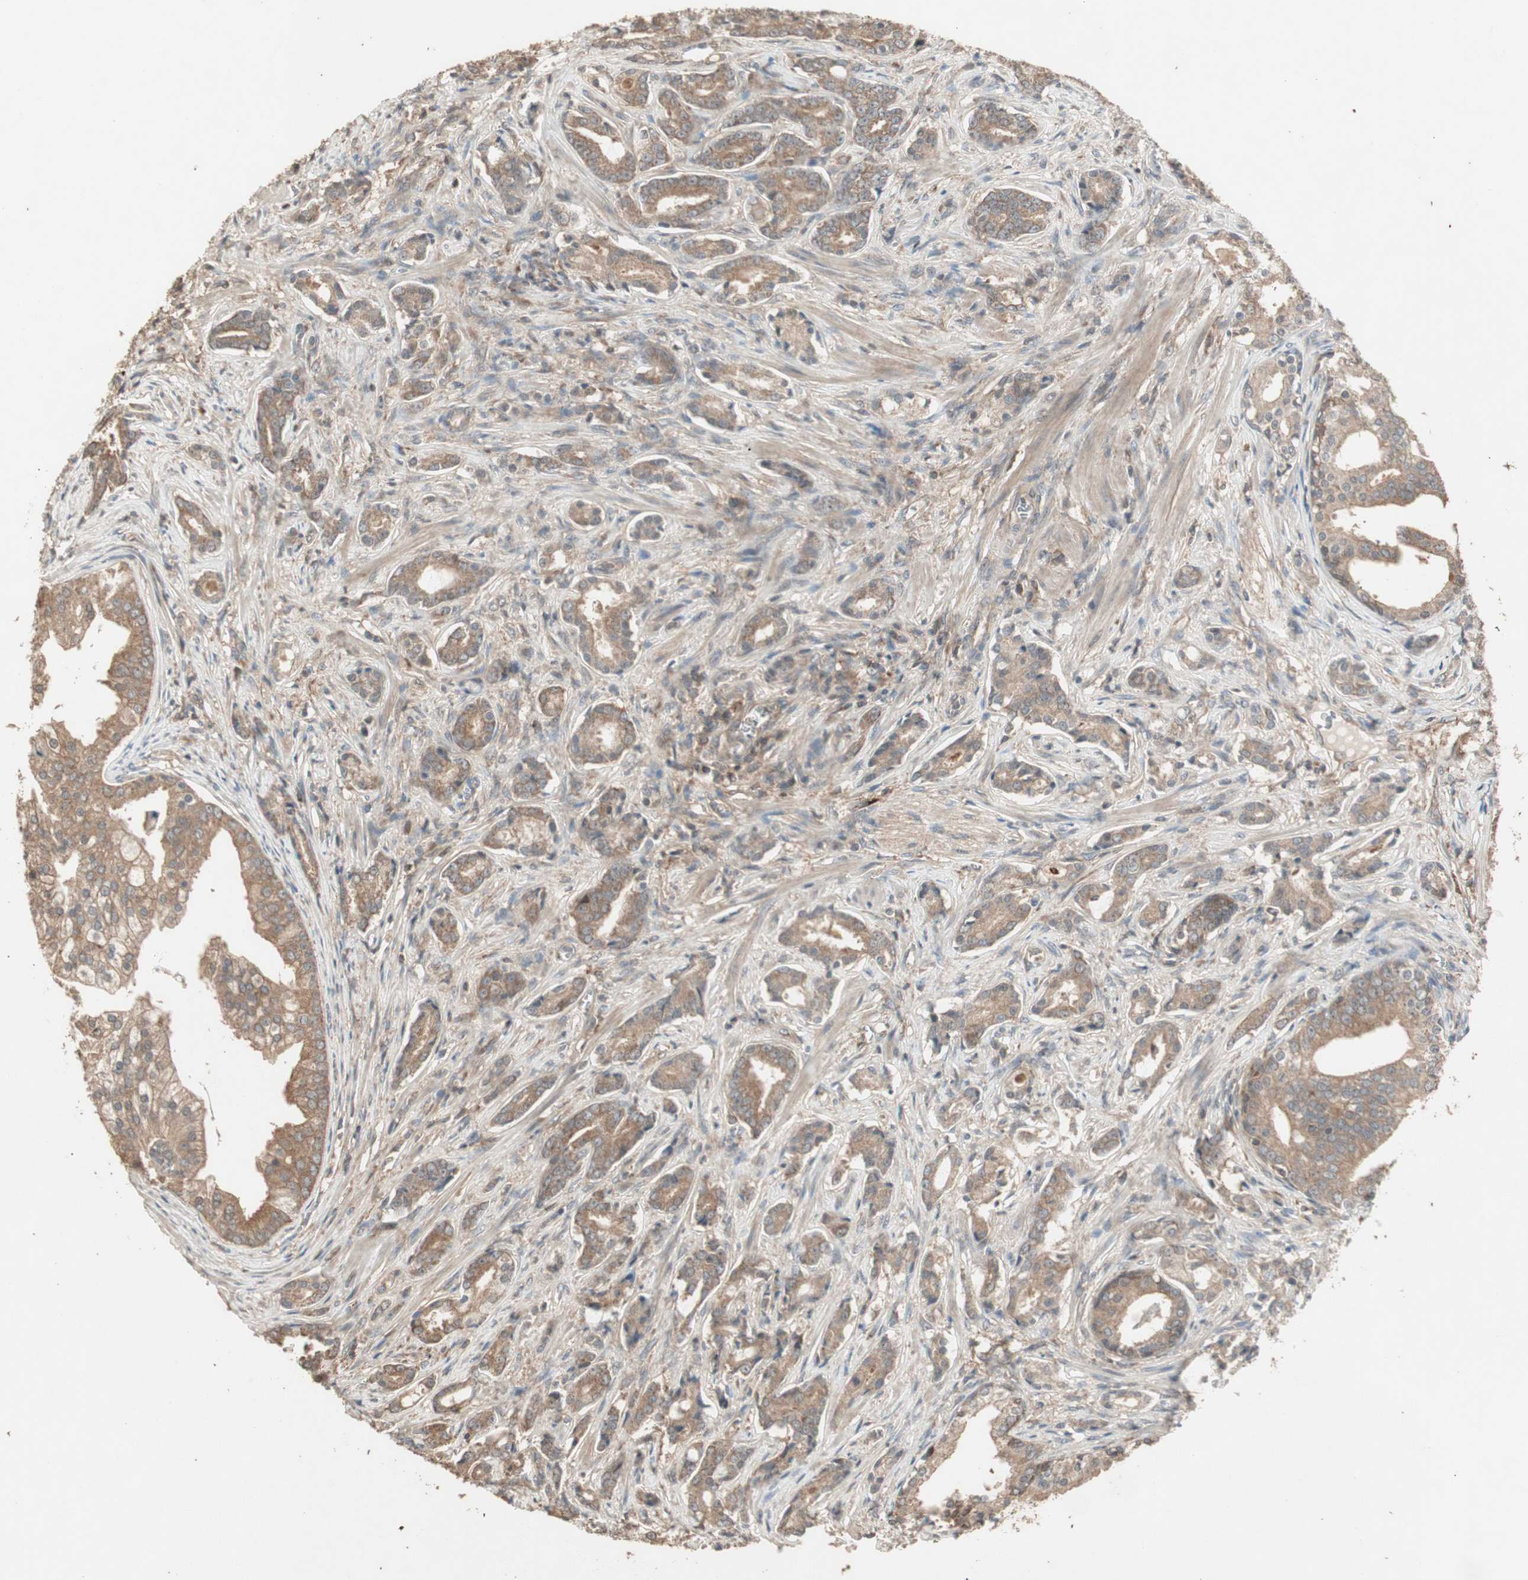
{"staining": {"intensity": "moderate", "quantity": ">75%", "location": "cytoplasmic/membranous"}, "tissue": "prostate cancer", "cell_type": "Tumor cells", "image_type": "cancer", "snomed": [{"axis": "morphology", "description": "Adenocarcinoma, Low grade"}, {"axis": "topography", "description": "Prostate"}], "caption": "The image exhibits a brown stain indicating the presence of a protein in the cytoplasmic/membranous of tumor cells in low-grade adenocarcinoma (prostate).", "gene": "UBAC1", "patient": {"sex": "male", "age": 58}}